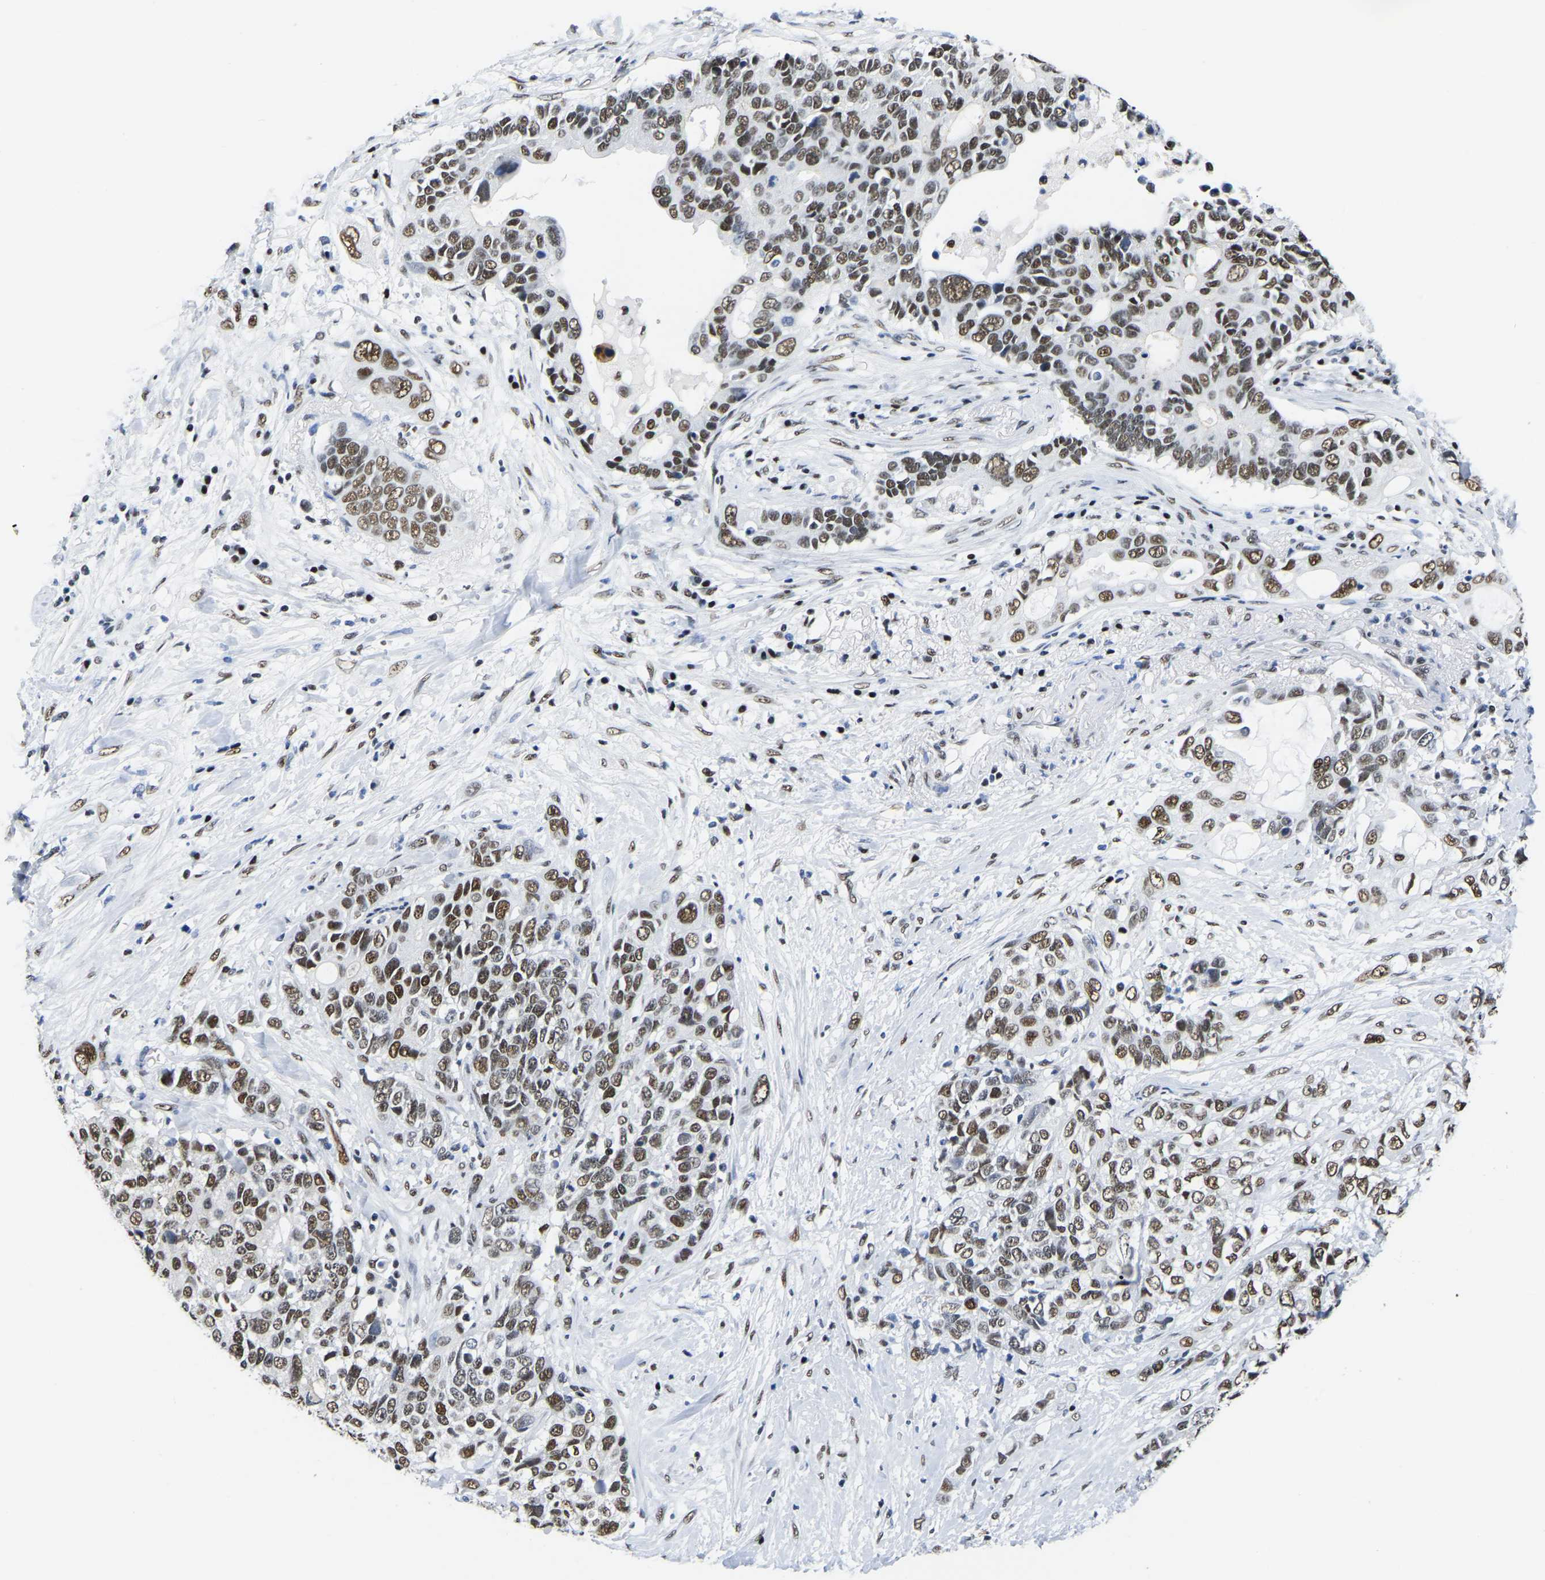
{"staining": {"intensity": "moderate", "quantity": ">75%", "location": "nuclear"}, "tissue": "pancreatic cancer", "cell_type": "Tumor cells", "image_type": "cancer", "snomed": [{"axis": "morphology", "description": "Adenocarcinoma, NOS"}, {"axis": "topography", "description": "Pancreas"}], "caption": "Protein staining of pancreatic cancer (adenocarcinoma) tissue exhibits moderate nuclear positivity in approximately >75% of tumor cells.", "gene": "UBA1", "patient": {"sex": "female", "age": 56}}